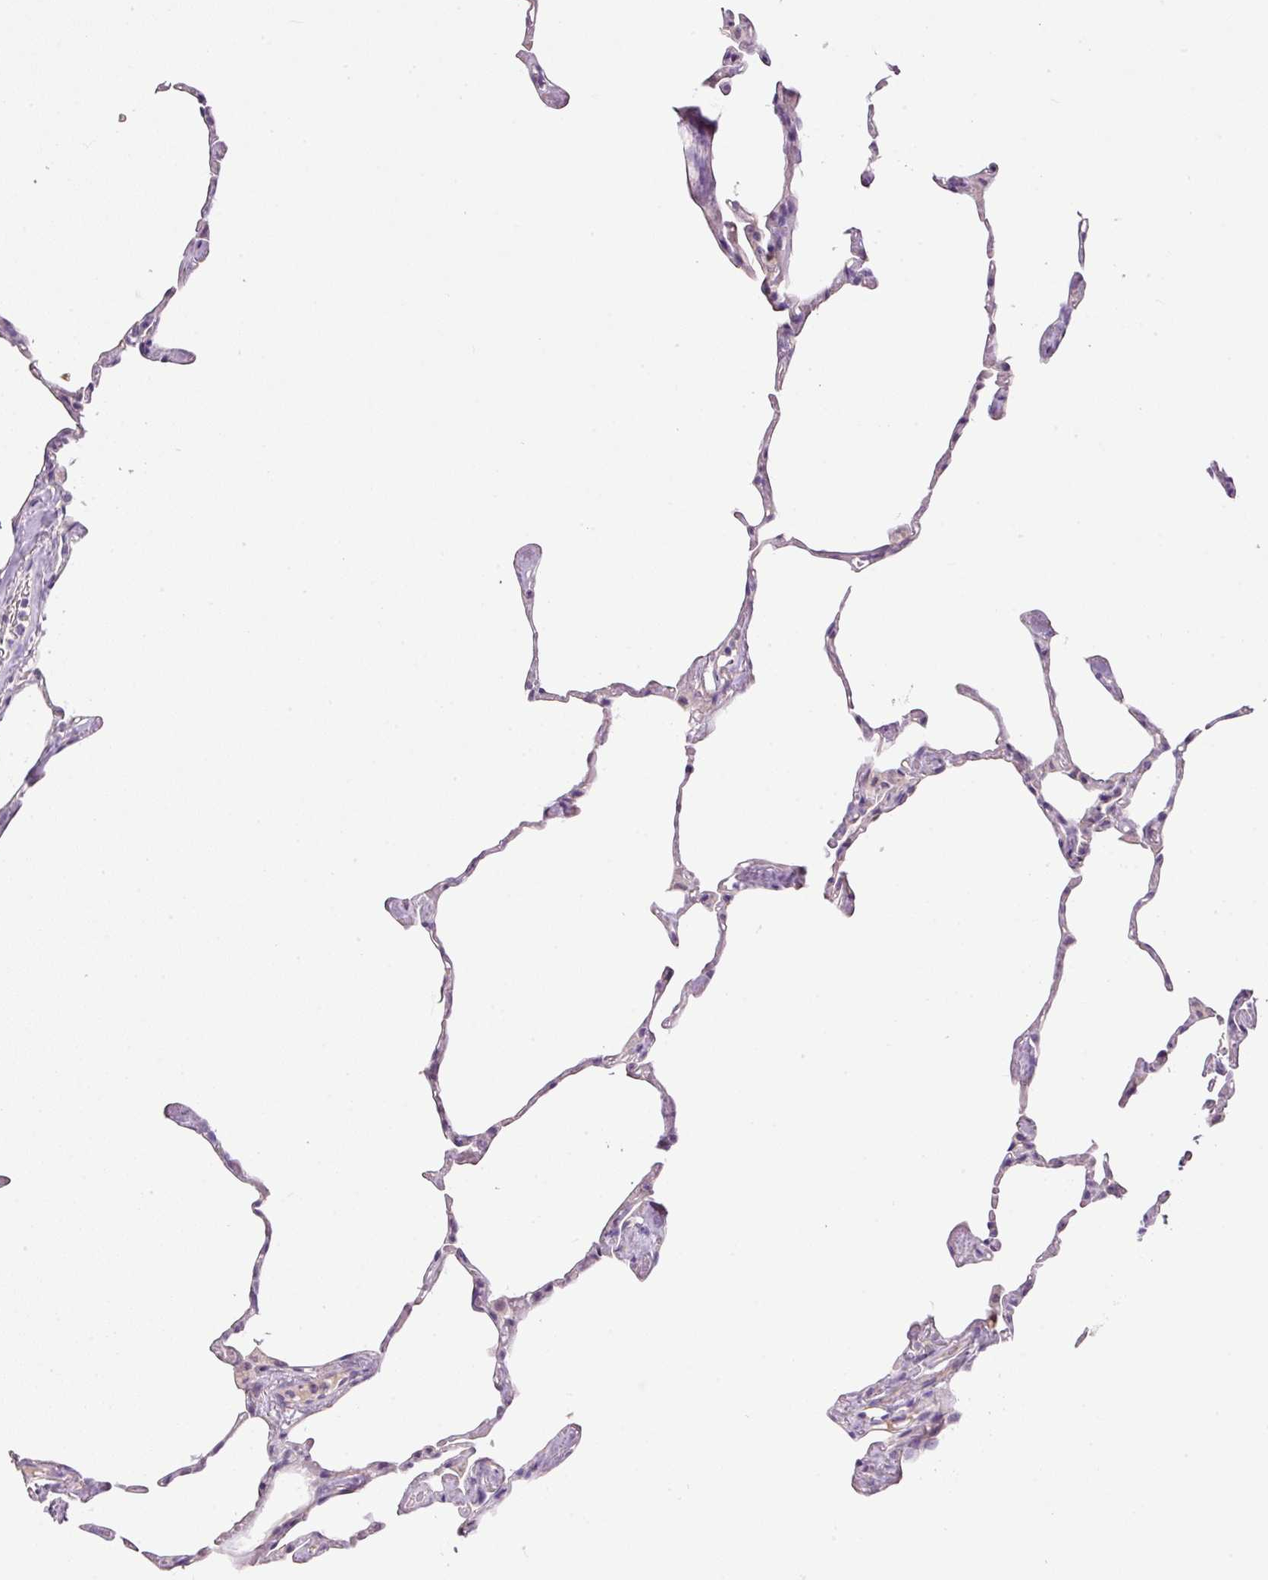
{"staining": {"intensity": "moderate", "quantity": "<25%", "location": "nuclear"}, "tissue": "lung", "cell_type": "Alveolar cells", "image_type": "normal", "snomed": [{"axis": "morphology", "description": "Normal tissue, NOS"}, {"axis": "topography", "description": "Lung"}], "caption": "This image demonstrates immunohistochemistry staining of normal human lung, with low moderate nuclear staining in about <25% of alveolar cells.", "gene": "KPNA2", "patient": {"sex": "male", "age": 65}}